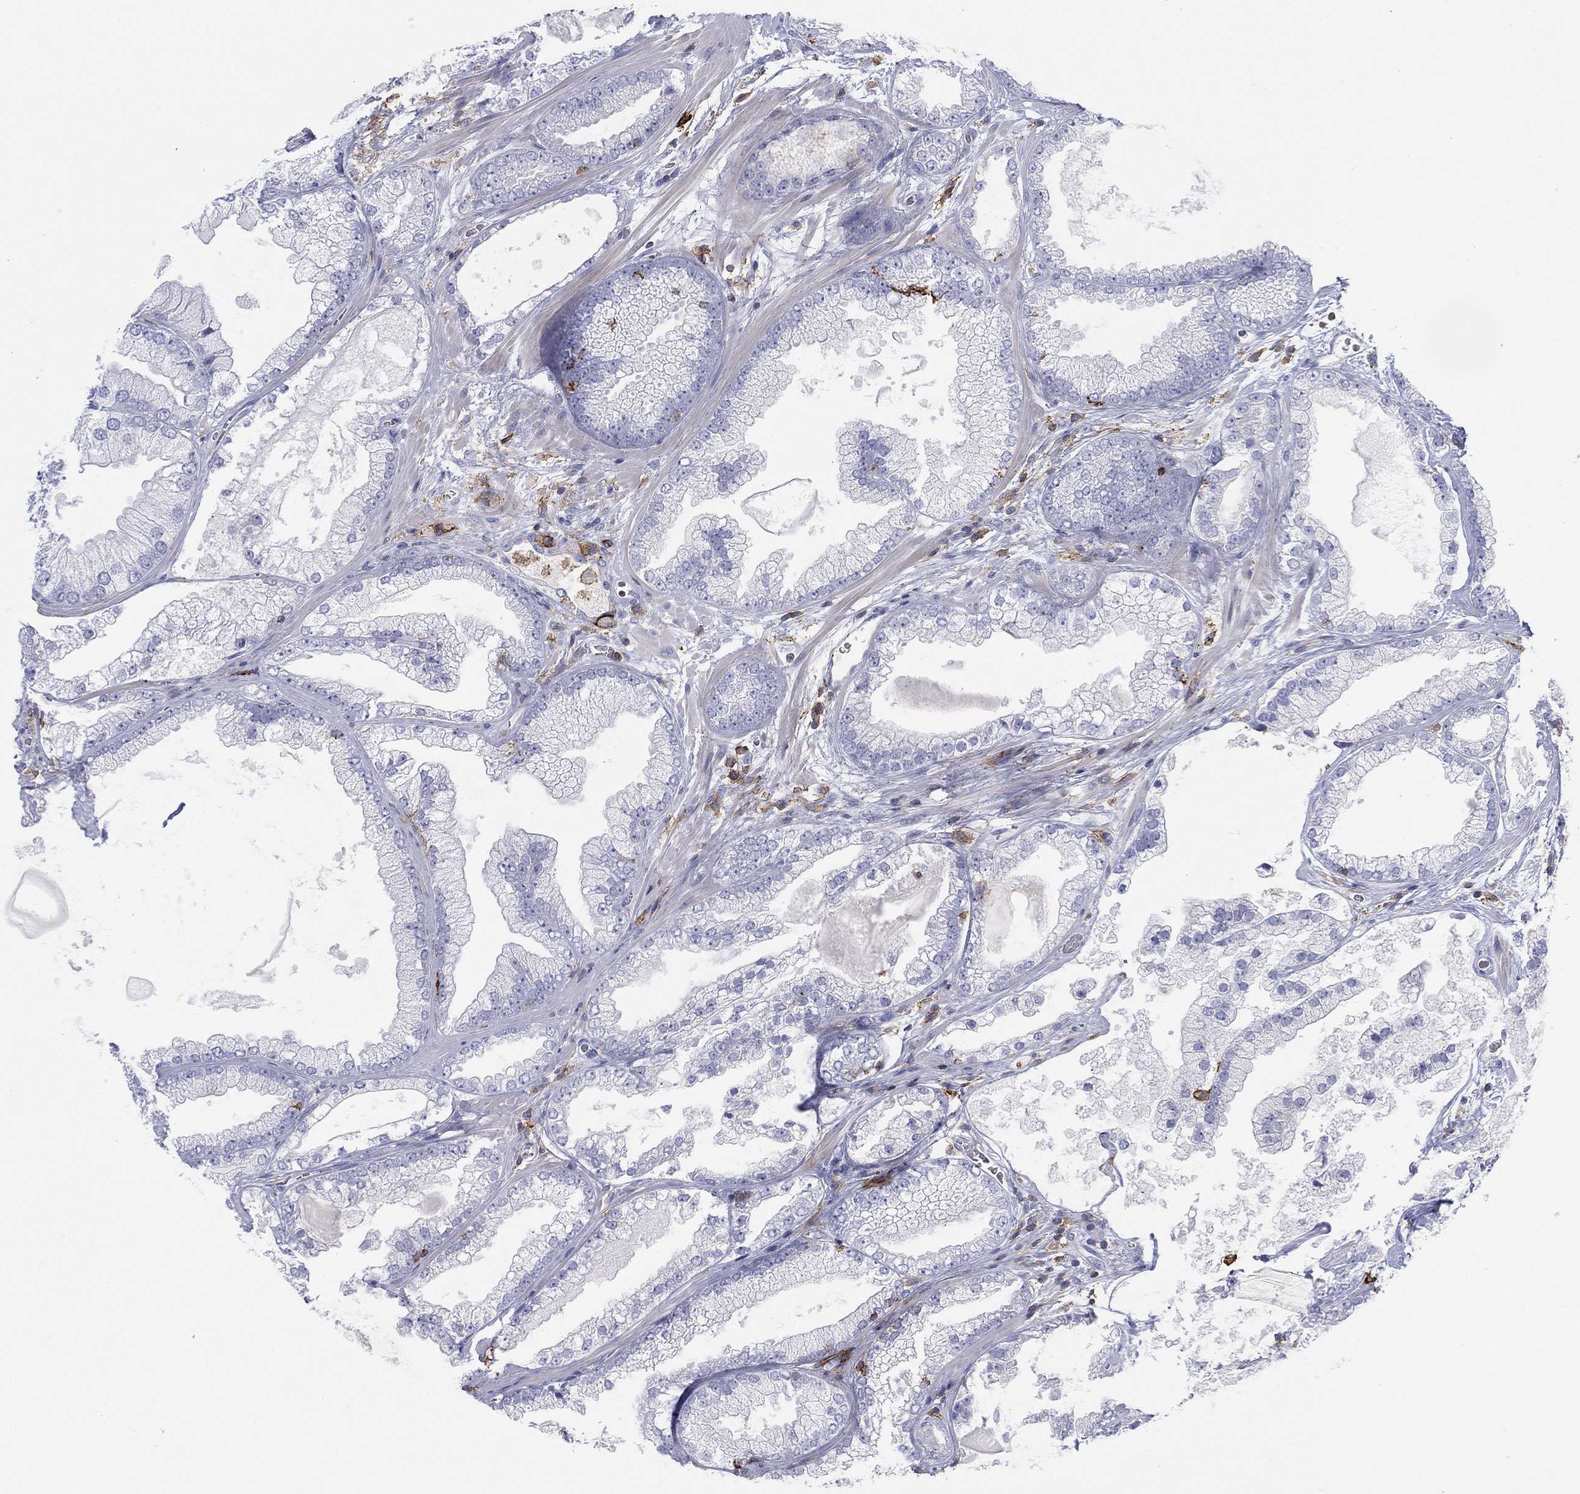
{"staining": {"intensity": "negative", "quantity": "none", "location": "none"}, "tissue": "prostate cancer", "cell_type": "Tumor cells", "image_type": "cancer", "snomed": [{"axis": "morphology", "description": "Adenocarcinoma, Low grade"}, {"axis": "topography", "description": "Prostate"}], "caption": "Immunohistochemistry photomicrograph of human adenocarcinoma (low-grade) (prostate) stained for a protein (brown), which demonstrates no staining in tumor cells.", "gene": "SELPLG", "patient": {"sex": "male", "age": 57}}